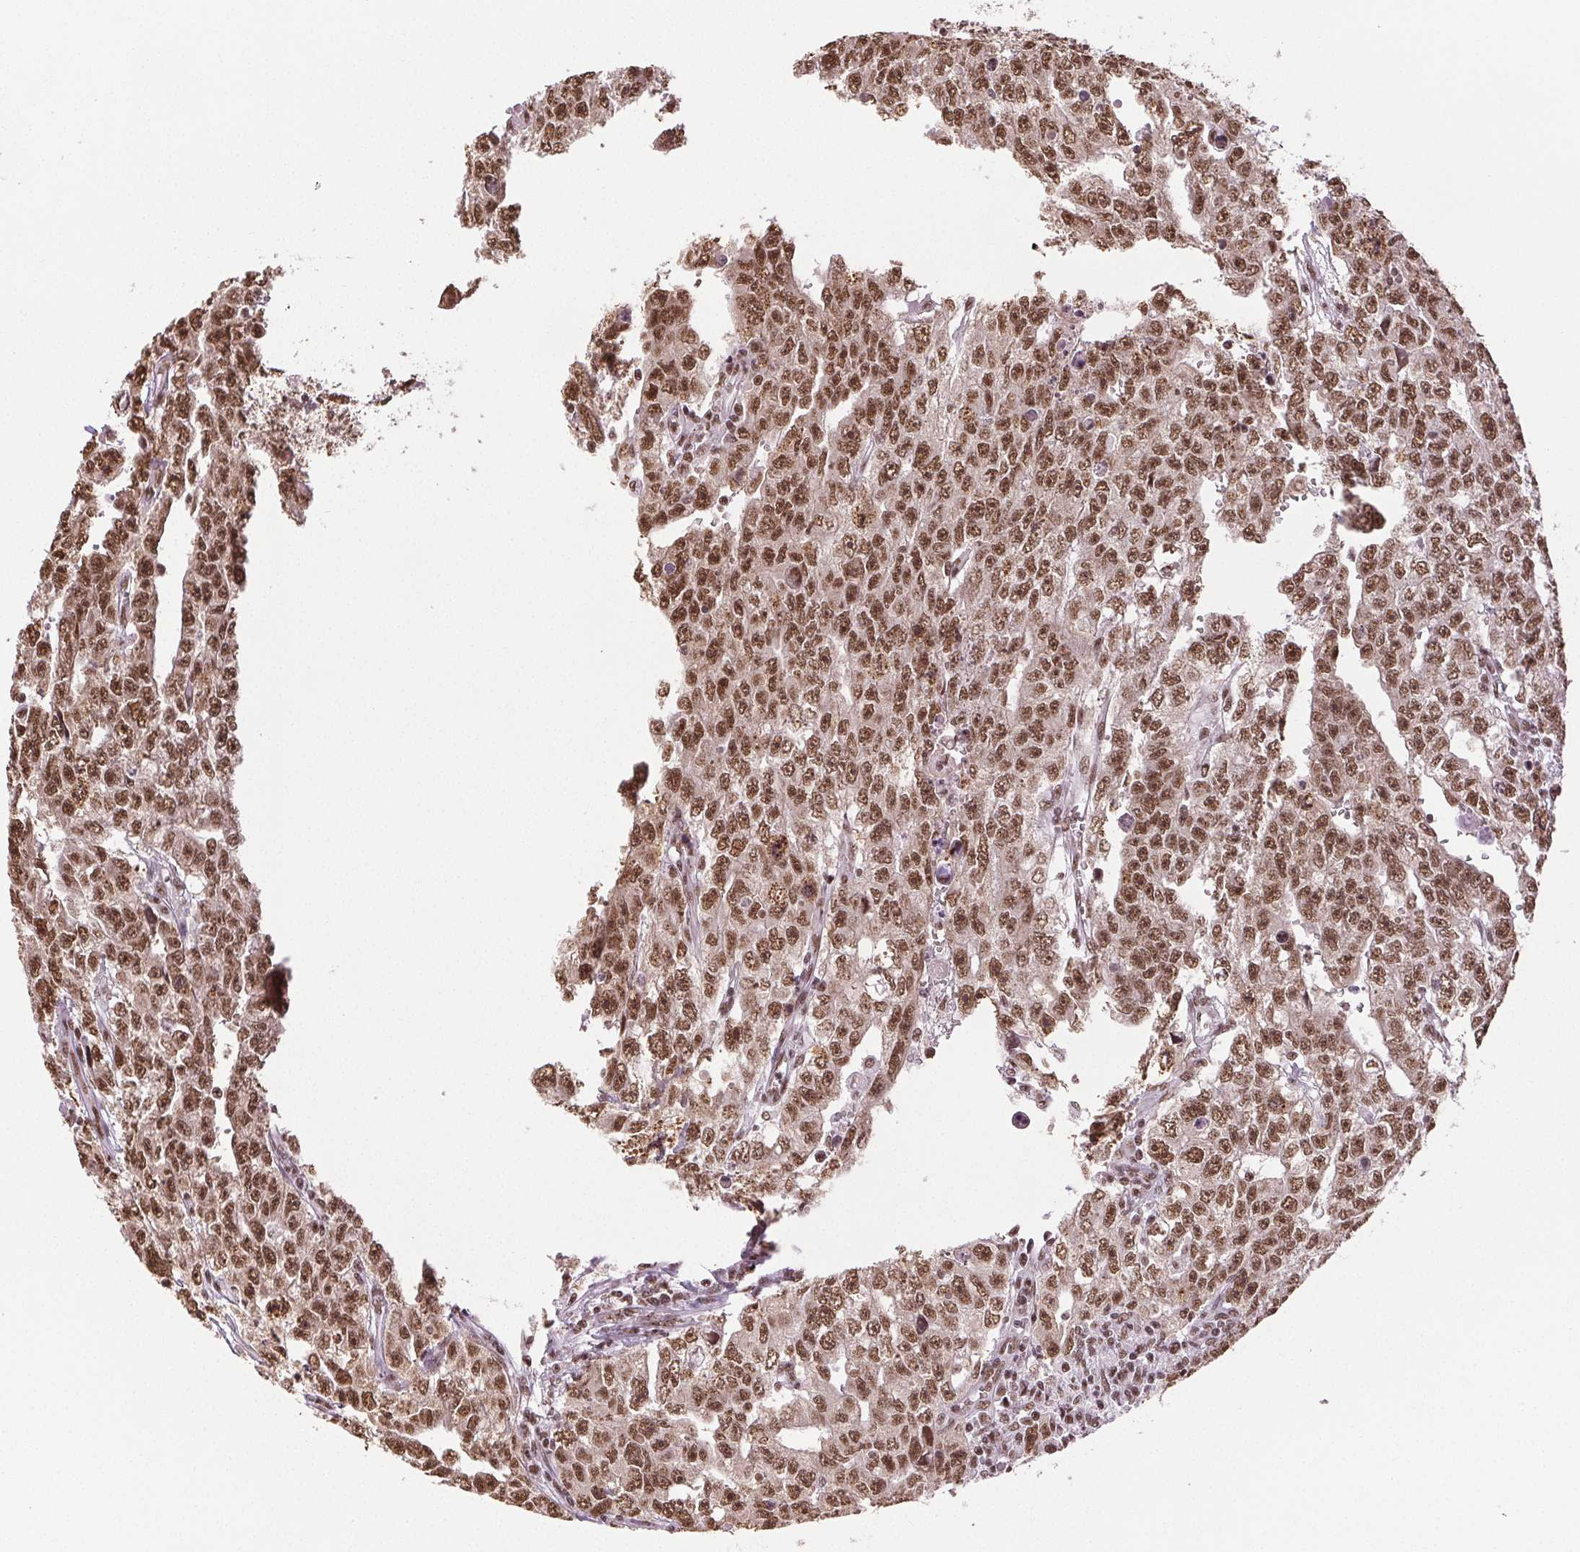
{"staining": {"intensity": "moderate", "quantity": ">75%", "location": "nuclear"}, "tissue": "testis cancer", "cell_type": "Tumor cells", "image_type": "cancer", "snomed": [{"axis": "morphology", "description": "Carcinoma, Embryonal, NOS"}, {"axis": "topography", "description": "Testis"}], "caption": "This micrograph shows IHC staining of testis cancer (embryonal carcinoma), with medium moderate nuclear staining in approximately >75% of tumor cells.", "gene": "IK", "patient": {"sex": "male", "age": 20}}